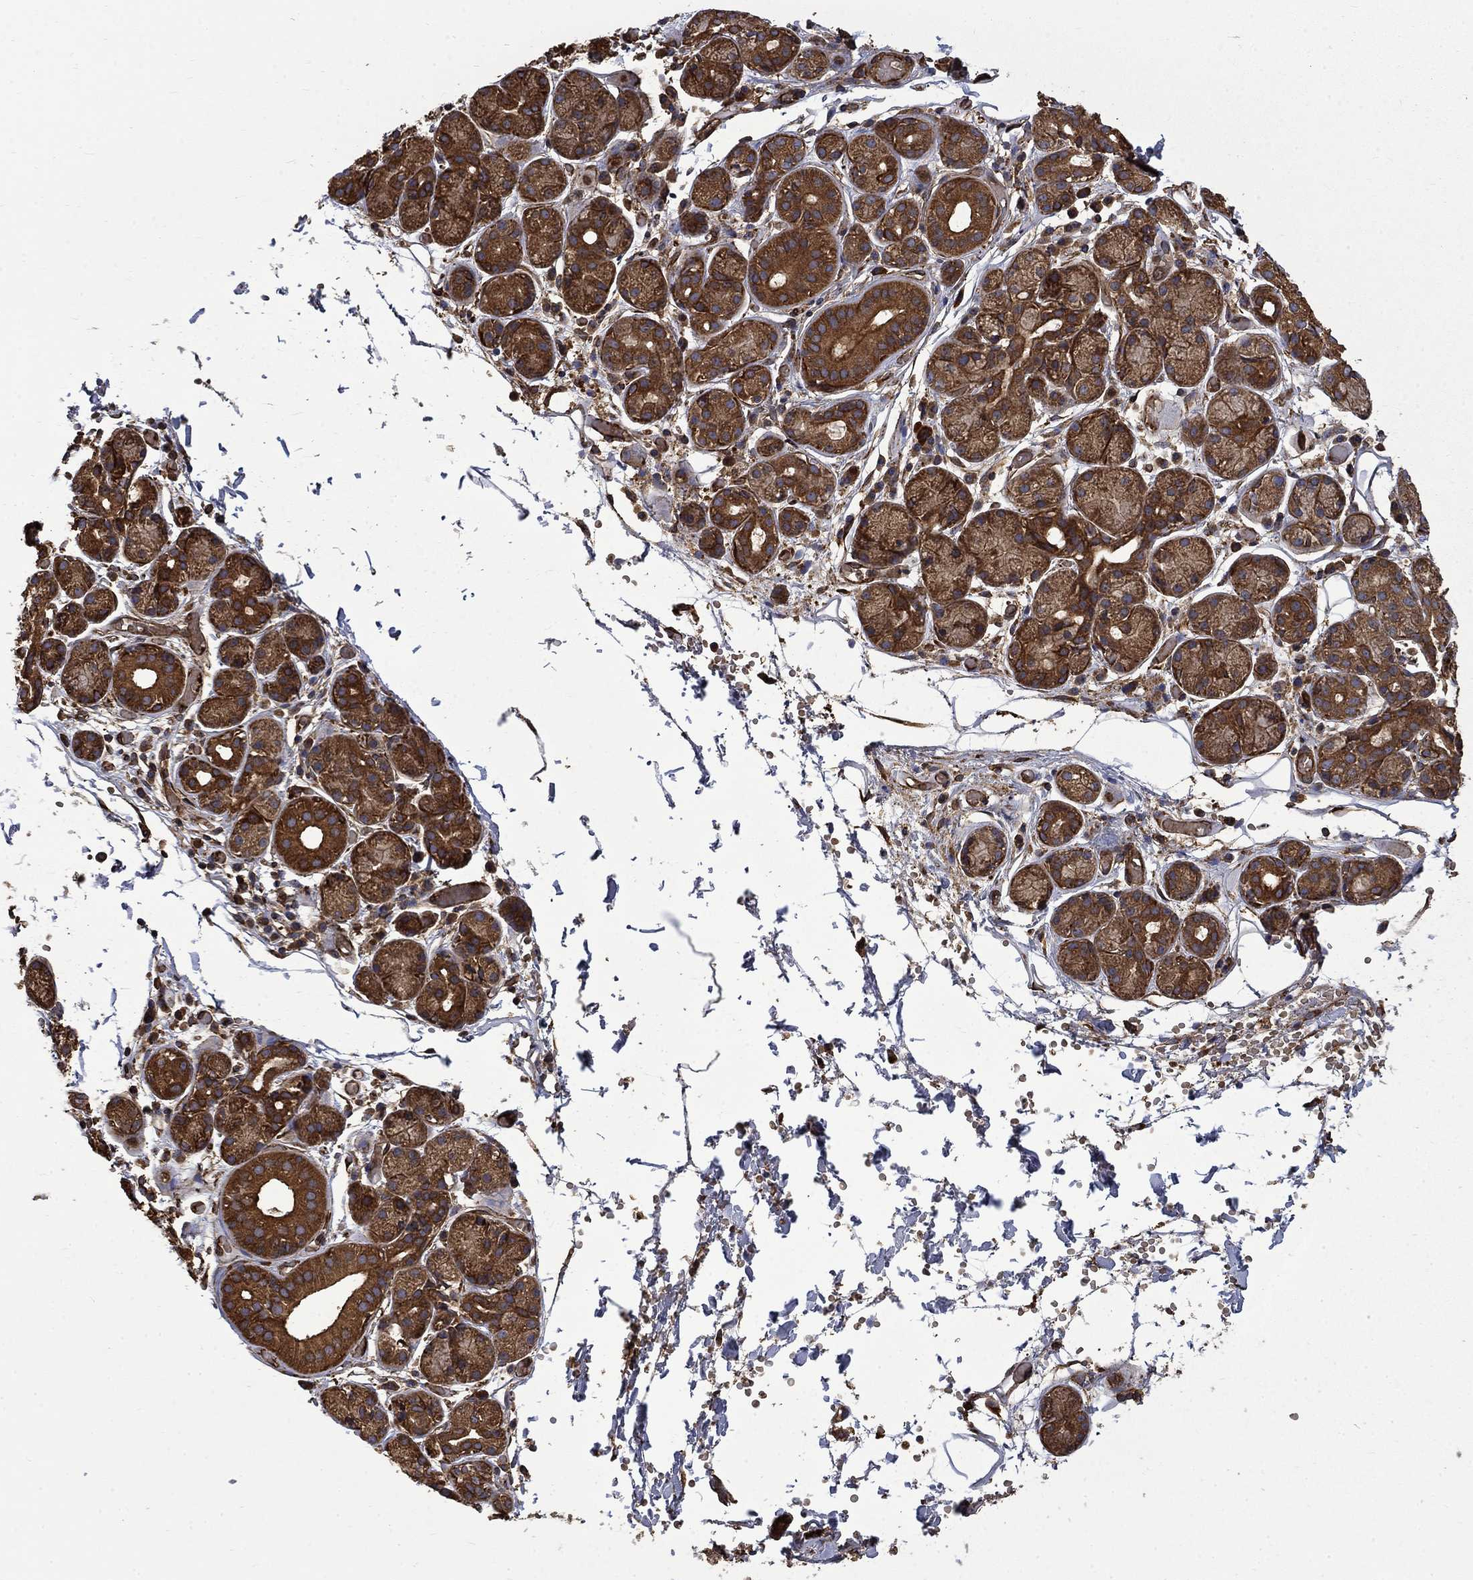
{"staining": {"intensity": "strong", "quantity": "25%-75%", "location": "cytoplasmic/membranous"}, "tissue": "salivary gland", "cell_type": "Glandular cells", "image_type": "normal", "snomed": [{"axis": "morphology", "description": "Normal tissue, NOS"}, {"axis": "topography", "description": "Salivary gland"}, {"axis": "topography", "description": "Peripheral nerve tissue"}], "caption": "The immunohistochemical stain labels strong cytoplasmic/membranous staining in glandular cells of unremarkable salivary gland. (Brightfield microscopy of DAB IHC at high magnification).", "gene": "CUTC", "patient": {"sex": "male", "age": 71}}